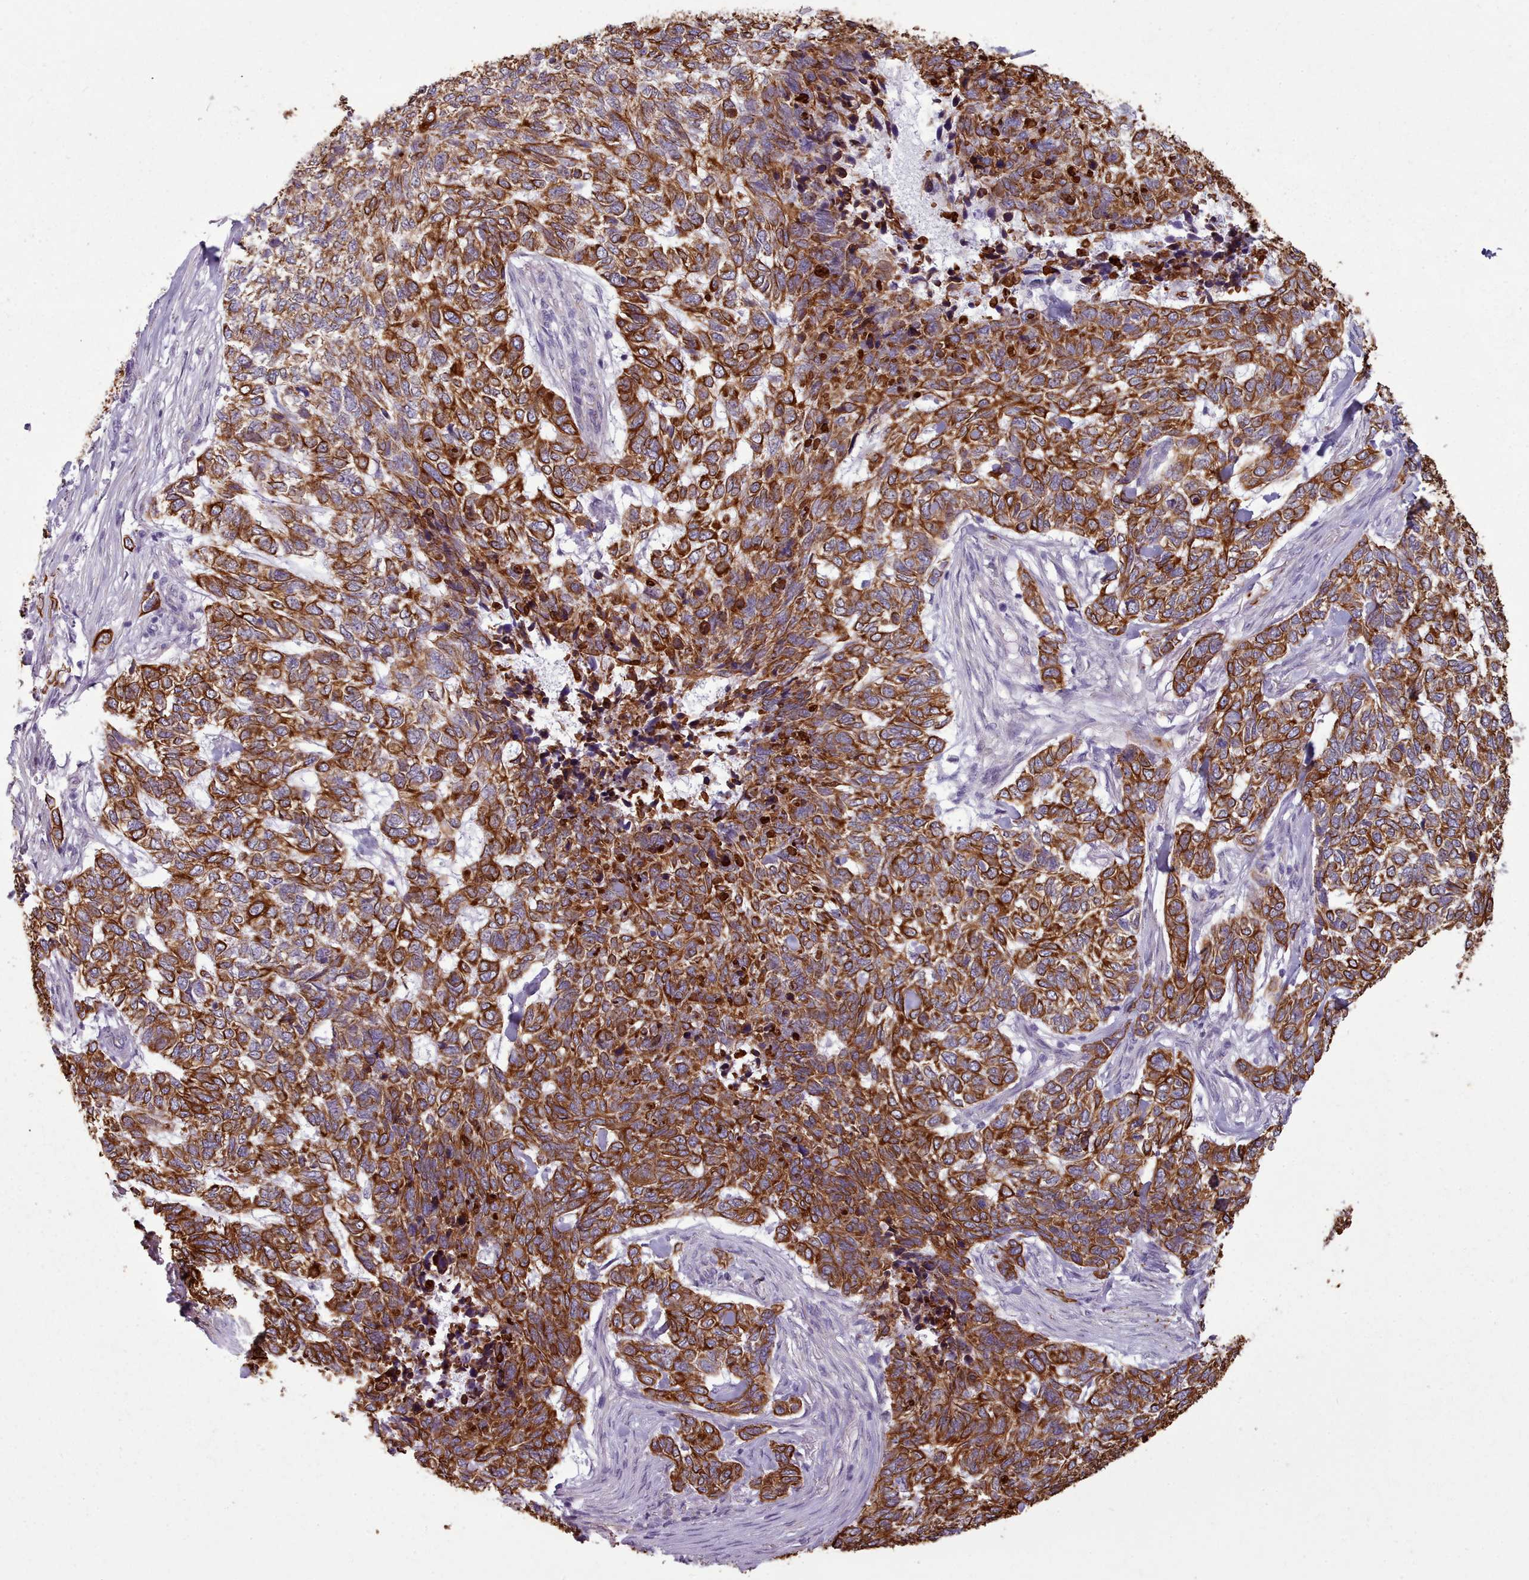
{"staining": {"intensity": "strong", "quantity": ">75%", "location": "cytoplasmic/membranous"}, "tissue": "skin cancer", "cell_type": "Tumor cells", "image_type": "cancer", "snomed": [{"axis": "morphology", "description": "Basal cell carcinoma"}, {"axis": "topography", "description": "Skin"}], "caption": "Immunohistochemistry (IHC) staining of skin cancer, which exhibits high levels of strong cytoplasmic/membranous staining in approximately >75% of tumor cells indicating strong cytoplasmic/membranous protein positivity. The staining was performed using DAB (3,3'-diaminobenzidine) (brown) for protein detection and nuclei were counterstained in hematoxylin (blue).", "gene": "PLD4", "patient": {"sex": "female", "age": 65}}